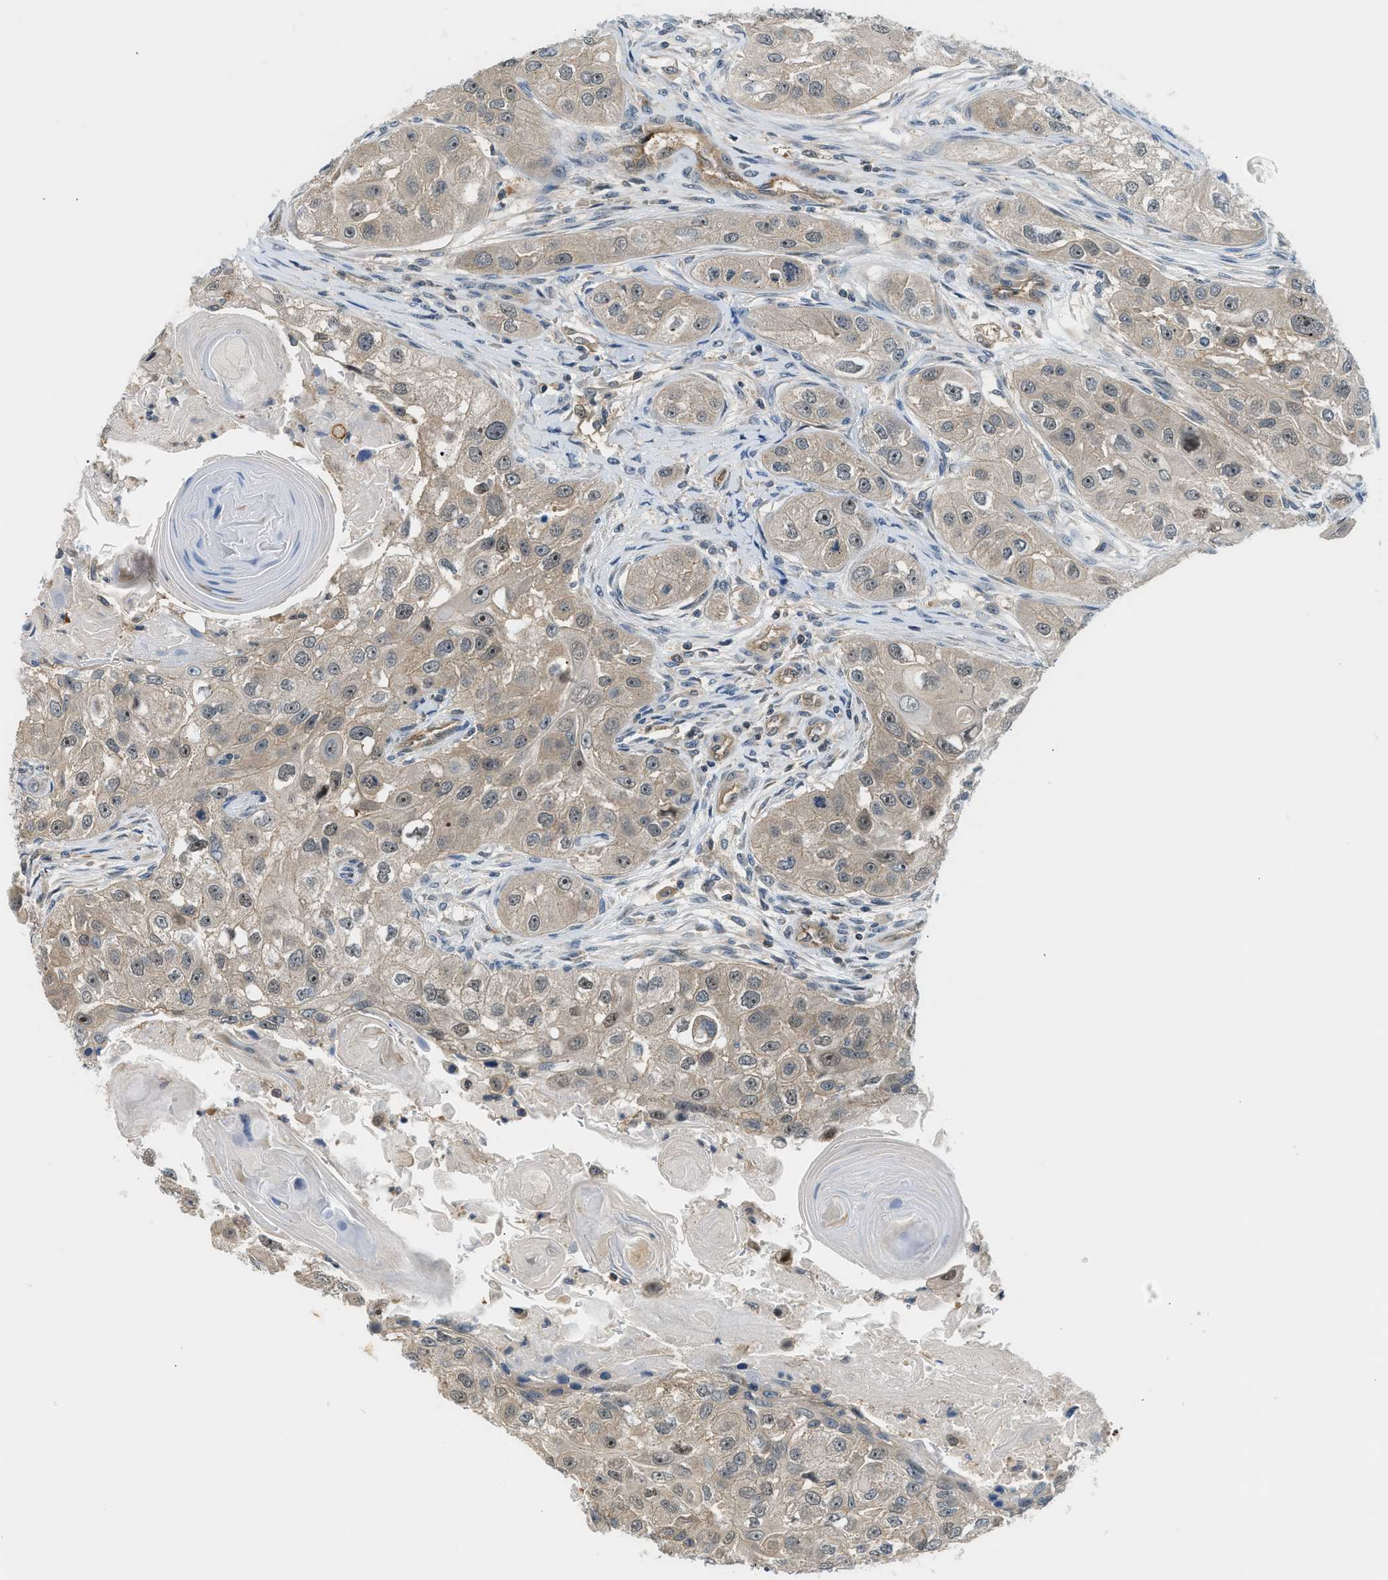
{"staining": {"intensity": "weak", "quantity": ">75%", "location": "cytoplasmic/membranous,nuclear"}, "tissue": "head and neck cancer", "cell_type": "Tumor cells", "image_type": "cancer", "snomed": [{"axis": "morphology", "description": "Normal tissue, NOS"}, {"axis": "morphology", "description": "Squamous cell carcinoma, NOS"}, {"axis": "topography", "description": "Skeletal muscle"}, {"axis": "topography", "description": "Head-Neck"}], "caption": "Weak cytoplasmic/membranous and nuclear protein positivity is appreciated in approximately >75% of tumor cells in head and neck cancer. (IHC, brightfield microscopy, high magnification).", "gene": "CBLB", "patient": {"sex": "male", "age": 51}}